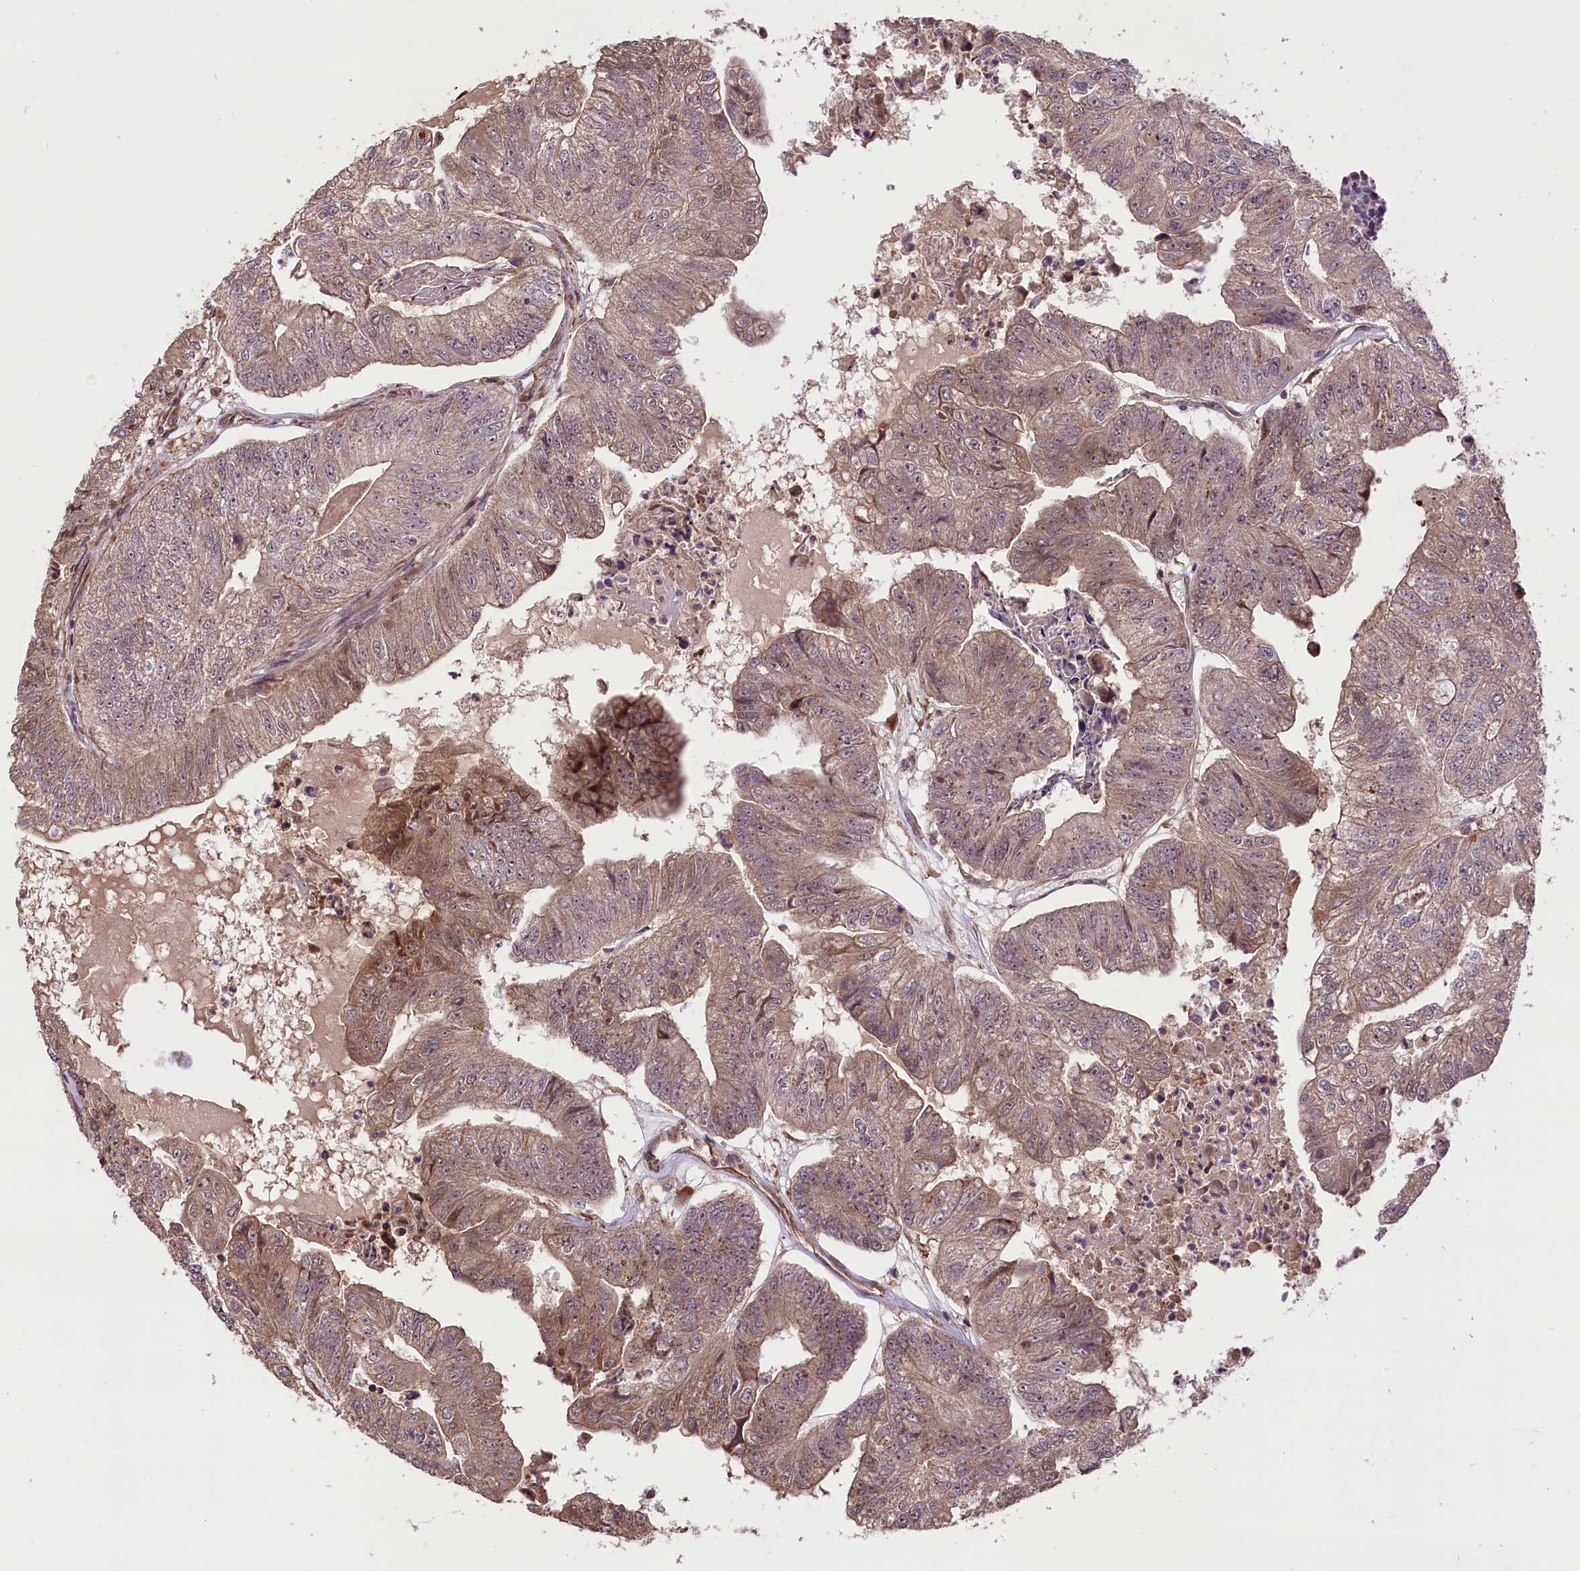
{"staining": {"intensity": "weak", "quantity": ">75%", "location": "cytoplasmic/membranous"}, "tissue": "colorectal cancer", "cell_type": "Tumor cells", "image_type": "cancer", "snomed": [{"axis": "morphology", "description": "Adenocarcinoma, NOS"}, {"axis": "topography", "description": "Colon"}], "caption": "IHC micrograph of neoplastic tissue: adenocarcinoma (colorectal) stained using IHC demonstrates low levels of weak protein expression localized specifically in the cytoplasmic/membranous of tumor cells, appearing as a cytoplasmic/membranous brown color.", "gene": "HDAC5", "patient": {"sex": "female", "age": 67}}